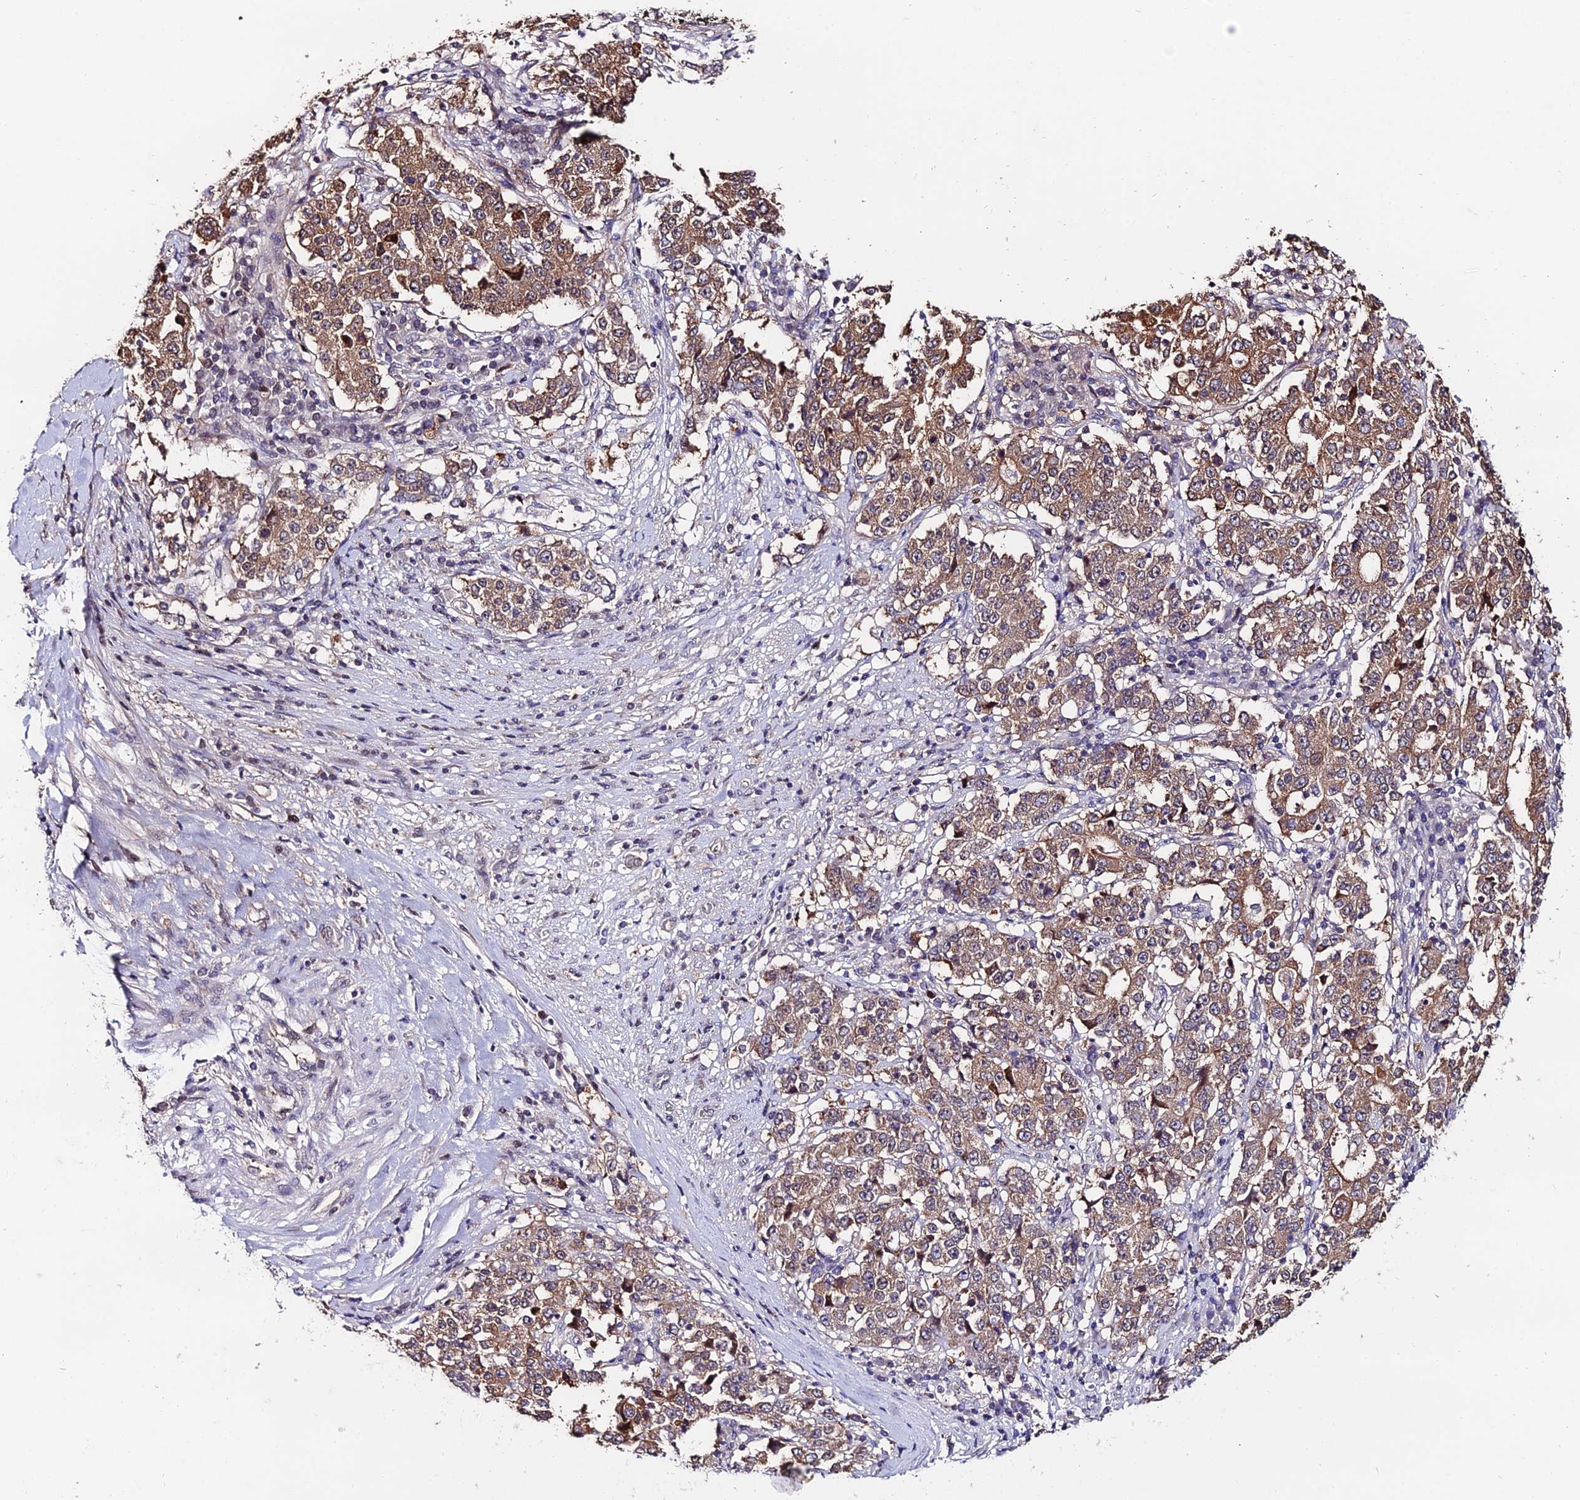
{"staining": {"intensity": "moderate", "quantity": ">75%", "location": "cytoplasmic/membranous"}, "tissue": "stomach cancer", "cell_type": "Tumor cells", "image_type": "cancer", "snomed": [{"axis": "morphology", "description": "Adenocarcinoma, NOS"}, {"axis": "topography", "description": "Stomach"}], "caption": "There is medium levels of moderate cytoplasmic/membranous expression in tumor cells of stomach cancer (adenocarcinoma), as demonstrated by immunohistochemical staining (brown color).", "gene": "INPP4A", "patient": {"sex": "male", "age": 59}}